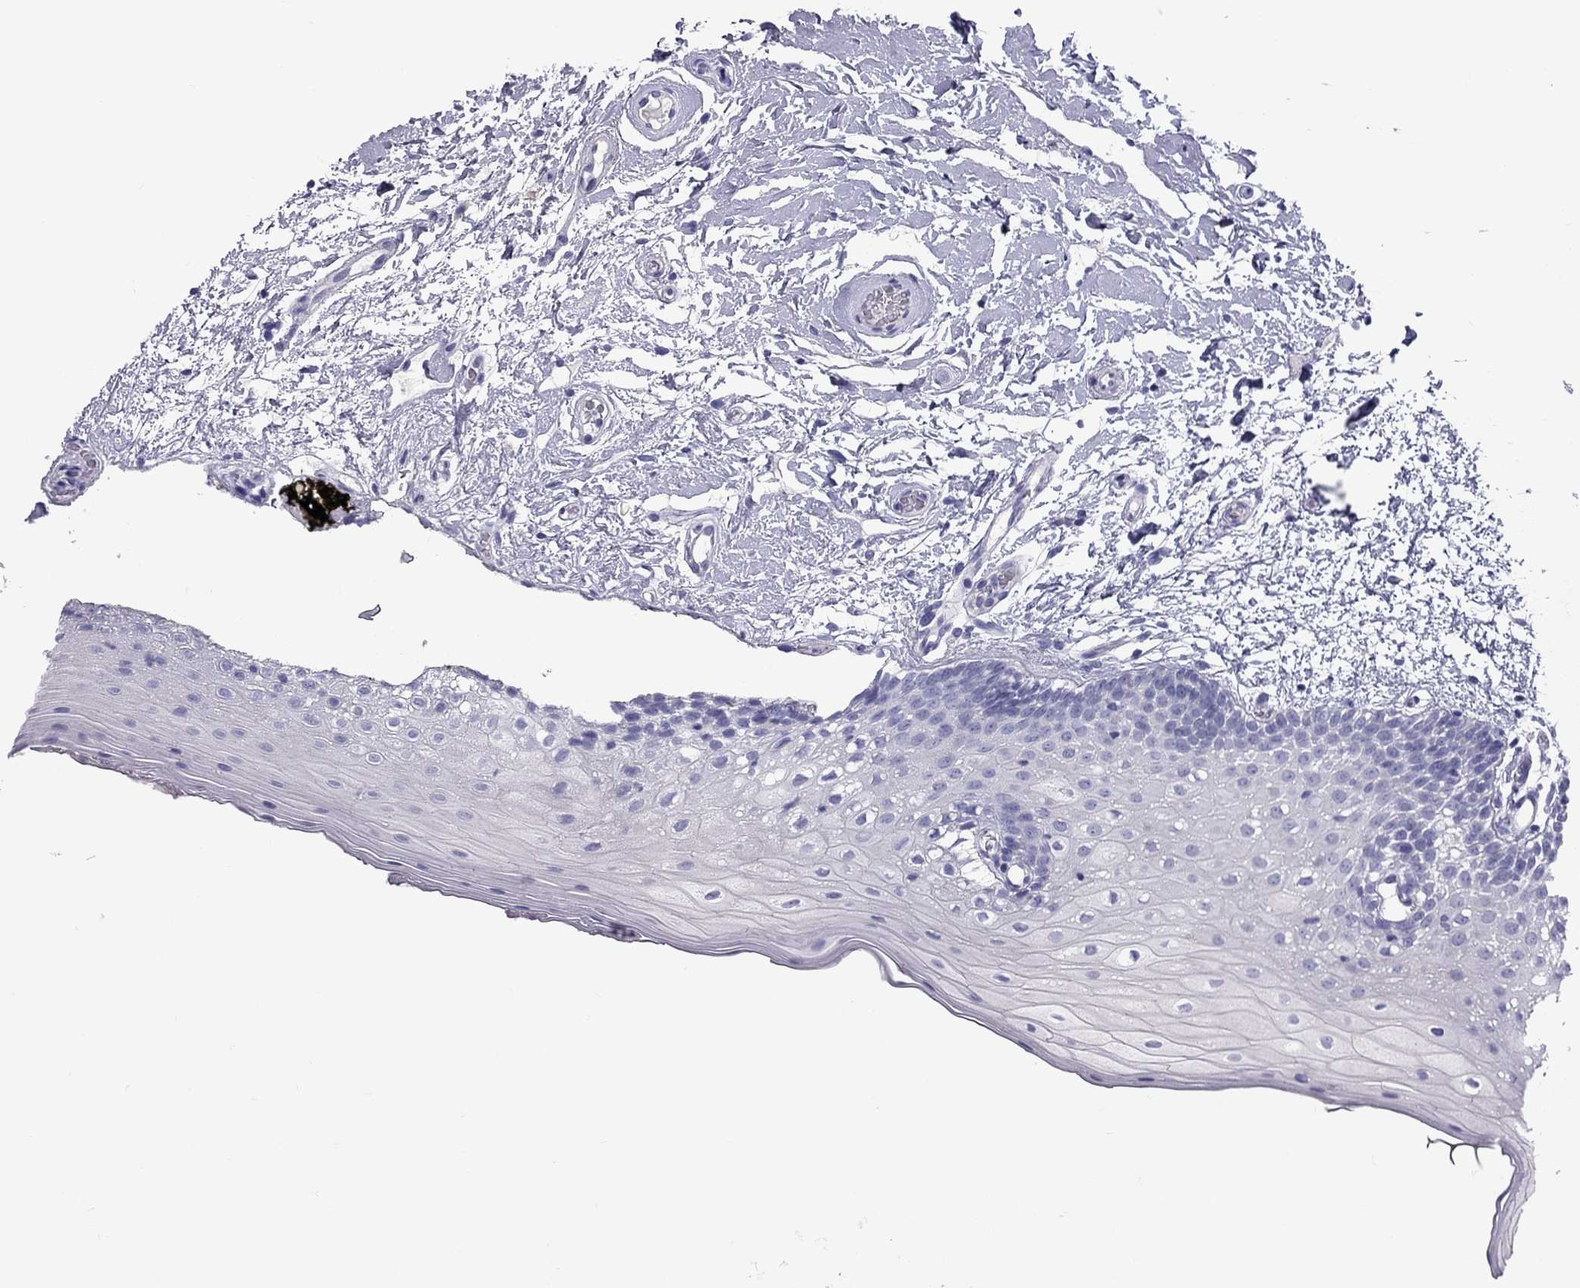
{"staining": {"intensity": "negative", "quantity": "none", "location": "none"}, "tissue": "oral mucosa", "cell_type": "Squamous epithelial cells", "image_type": "normal", "snomed": [{"axis": "morphology", "description": "Normal tissue, NOS"}, {"axis": "morphology", "description": "Squamous cell carcinoma, NOS"}, {"axis": "topography", "description": "Oral tissue"}, {"axis": "topography", "description": "Head-Neck"}], "caption": "The micrograph exhibits no staining of squamous epithelial cells in normal oral mucosa. (DAB immunohistochemistry (IHC) with hematoxylin counter stain).", "gene": "FSCN3", "patient": {"sex": "male", "age": 69}}